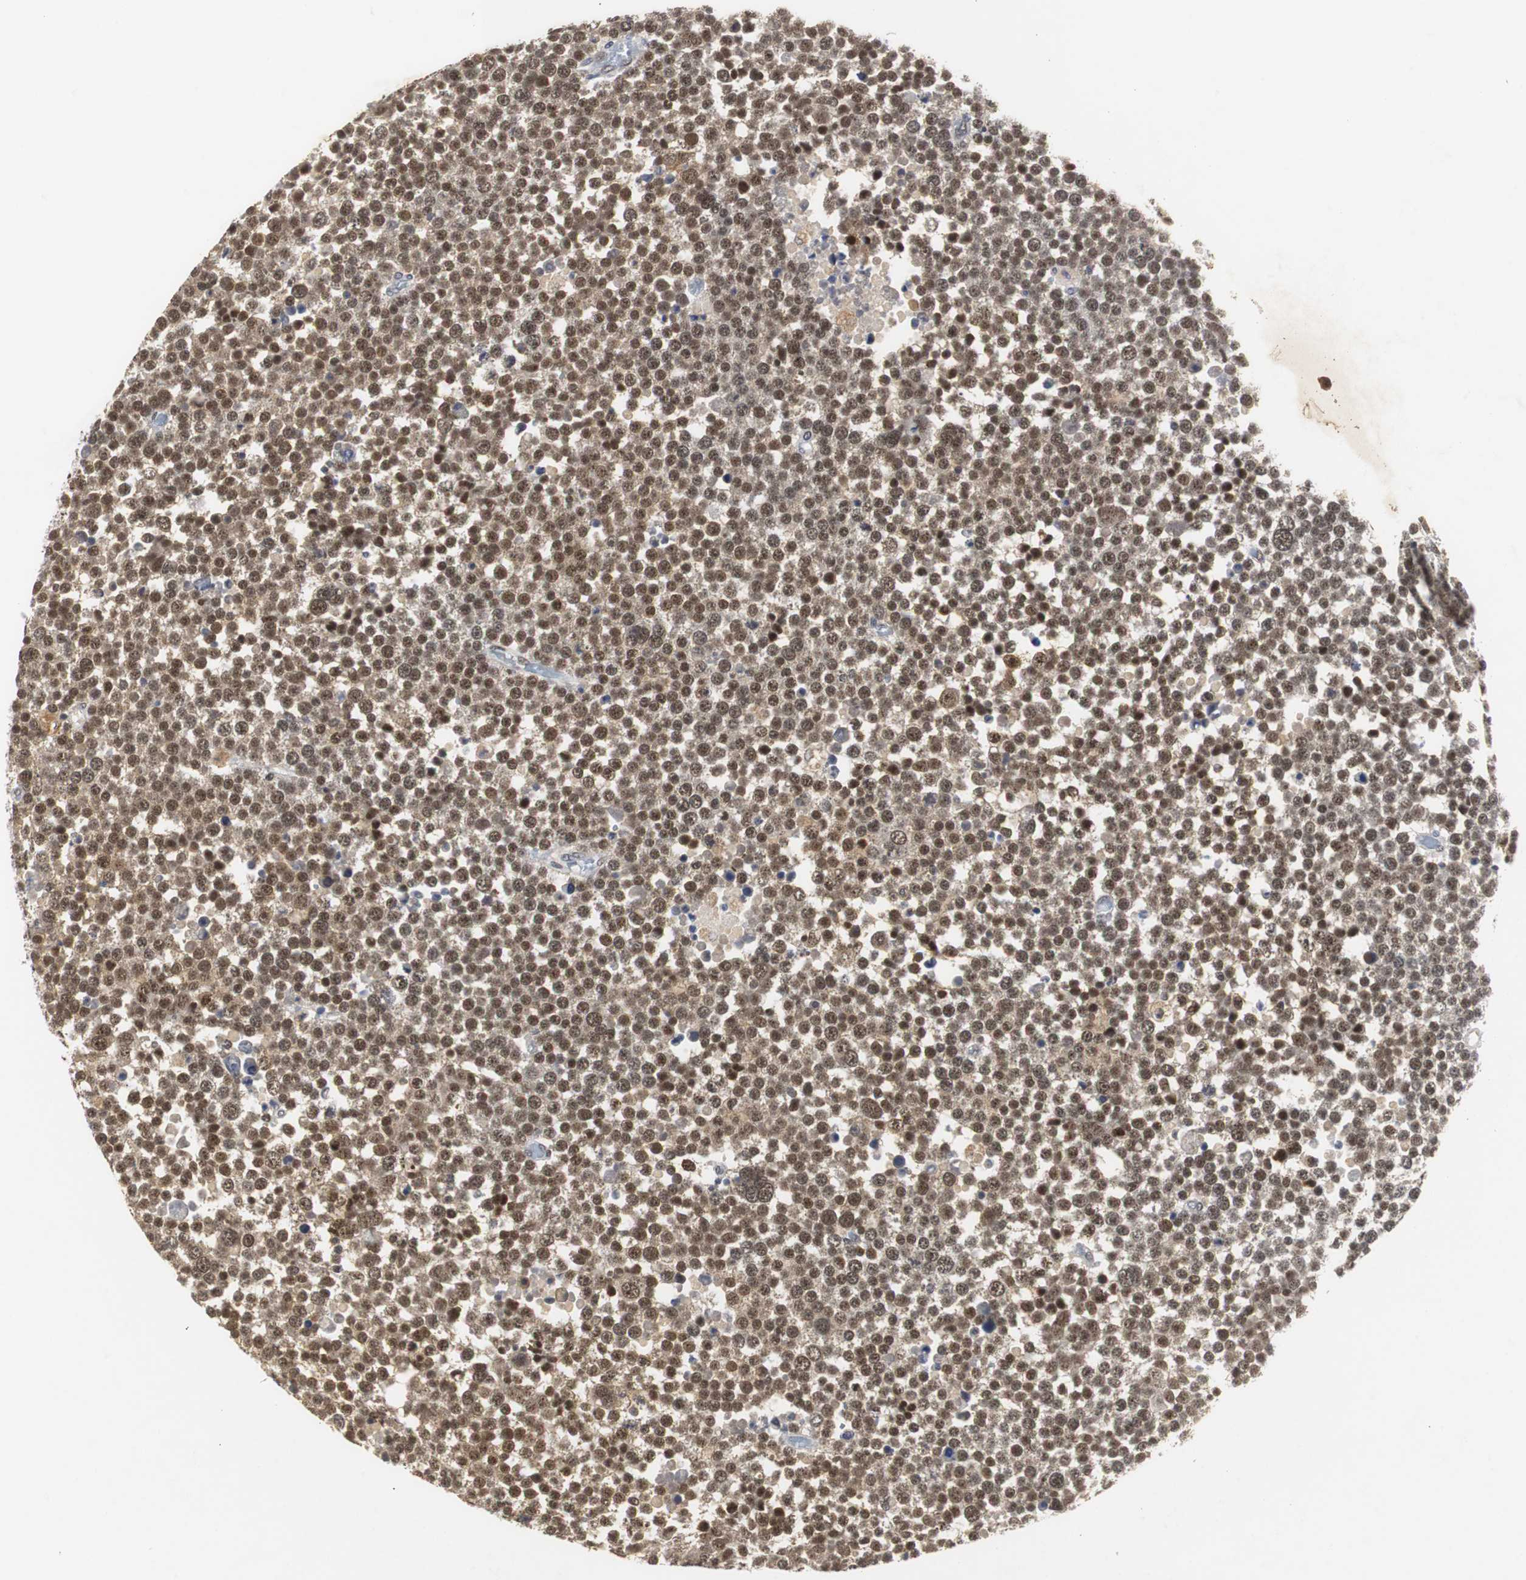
{"staining": {"intensity": "strong", "quantity": ">75%", "location": "nuclear"}, "tissue": "testis cancer", "cell_type": "Tumor cells", "image_type": "cancer", "snomed": [{"axis": "morphology", "description": "Seminoma, NOS"}, {"axis": "topography", "description": "Testis"}], "caption": "This photomicrograph exhibits testis seminoma stained with immunohistochemistry (IHC) to label a protein in brown. The nuclear of tumor cells show strong positivity for the protein. Nuclei are counter-stained blue.", "gene": "ZFC3H1", "patient": {"sex": "male", "age": 71}}